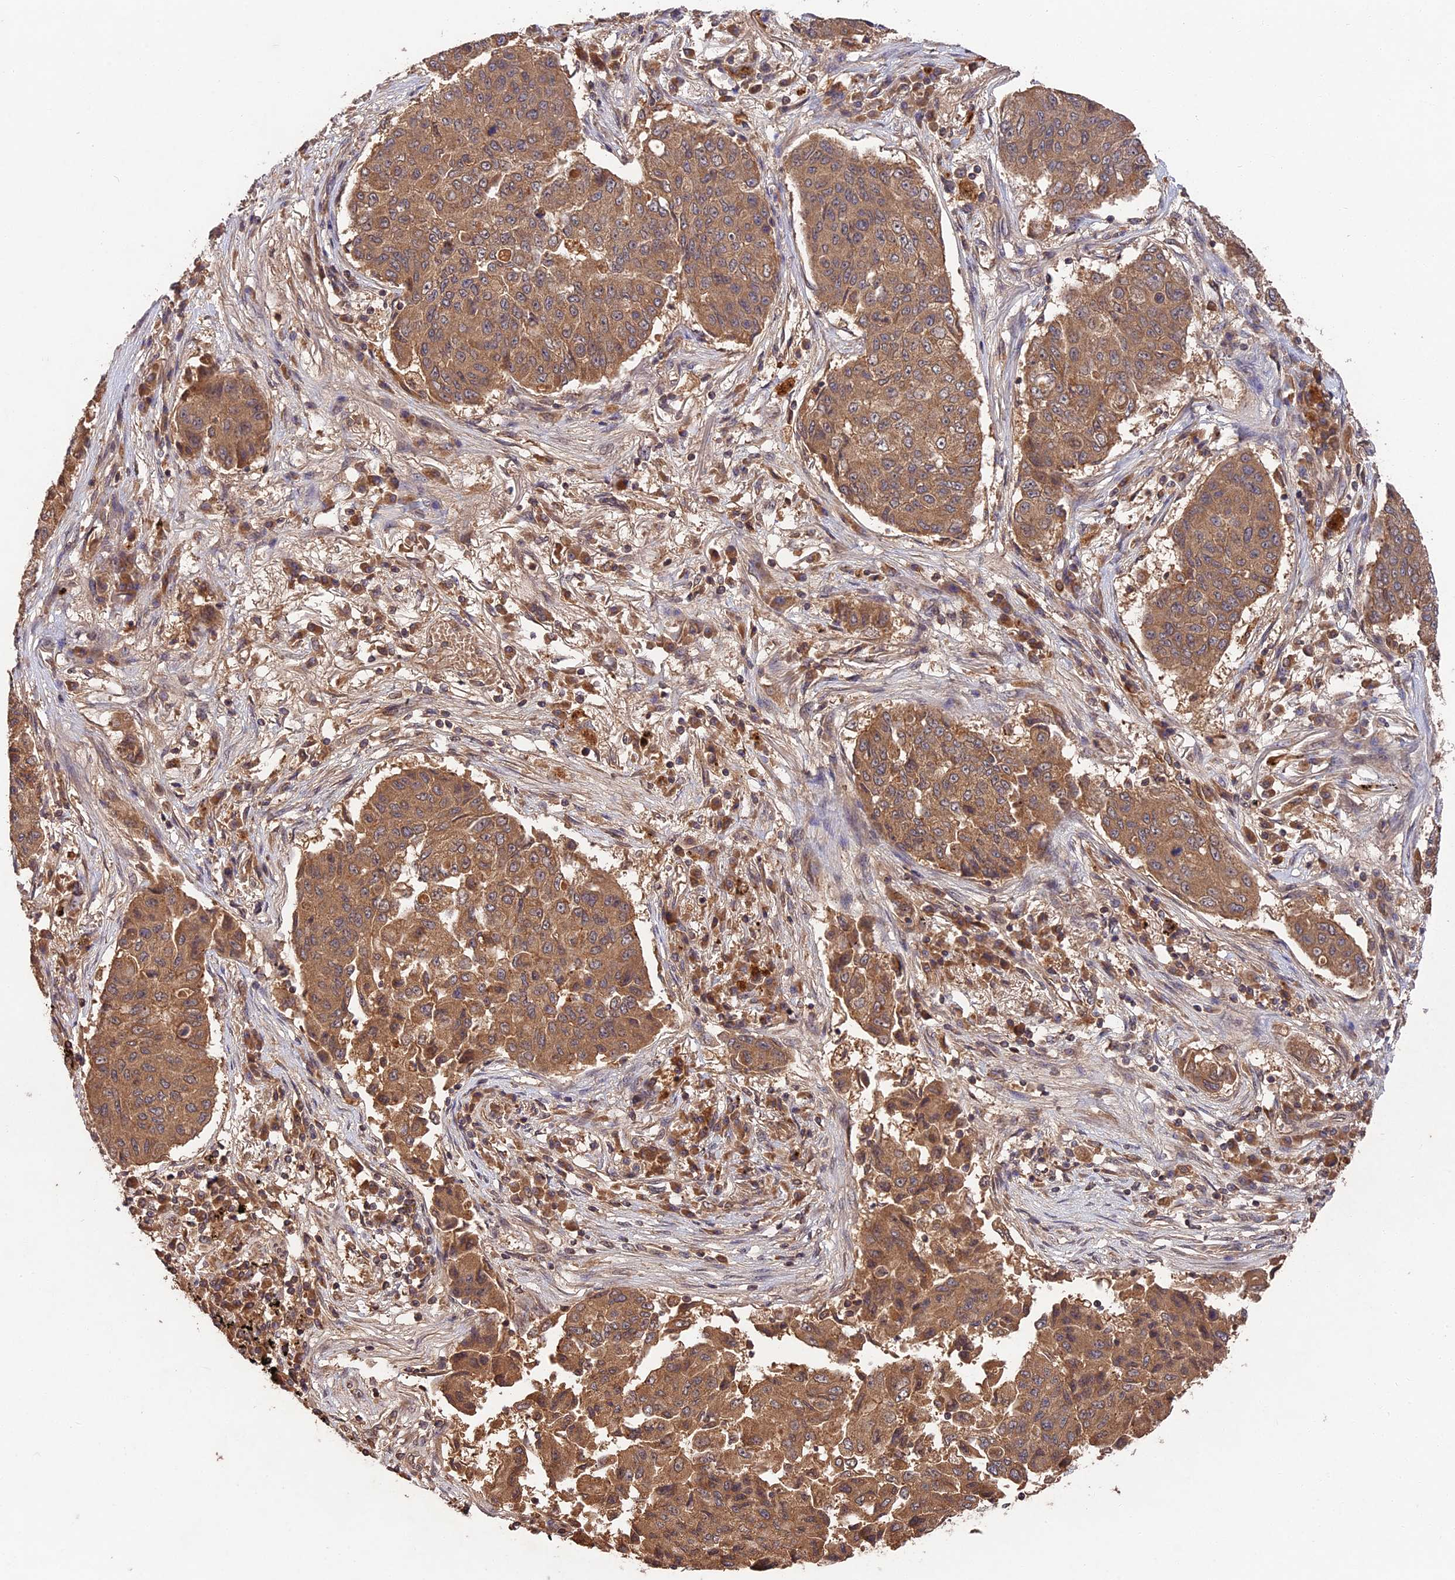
{"staining": {"intensity": "moderate", "quantity": ">75%", "location": "cytoplasmic/membranous"}, "tissue": "lung cancer", "cell_type": "Tumor cells", "image_type": "cancer", "snomed": [{"axis": "morphology", "description": "Squamous cell carcinoma, NOS"}, {"axis": "topography", "description": "Lung"}], "caption": "The micrograph exhibits immunohistochemical staining of squamous cell carcinoma (lung). There is moderate cytoplasmic/membranous staining is present in approximately >75% of tumor cells.", "gene": "CHAC1", "patient": {"sex": "male", "age": 74}}